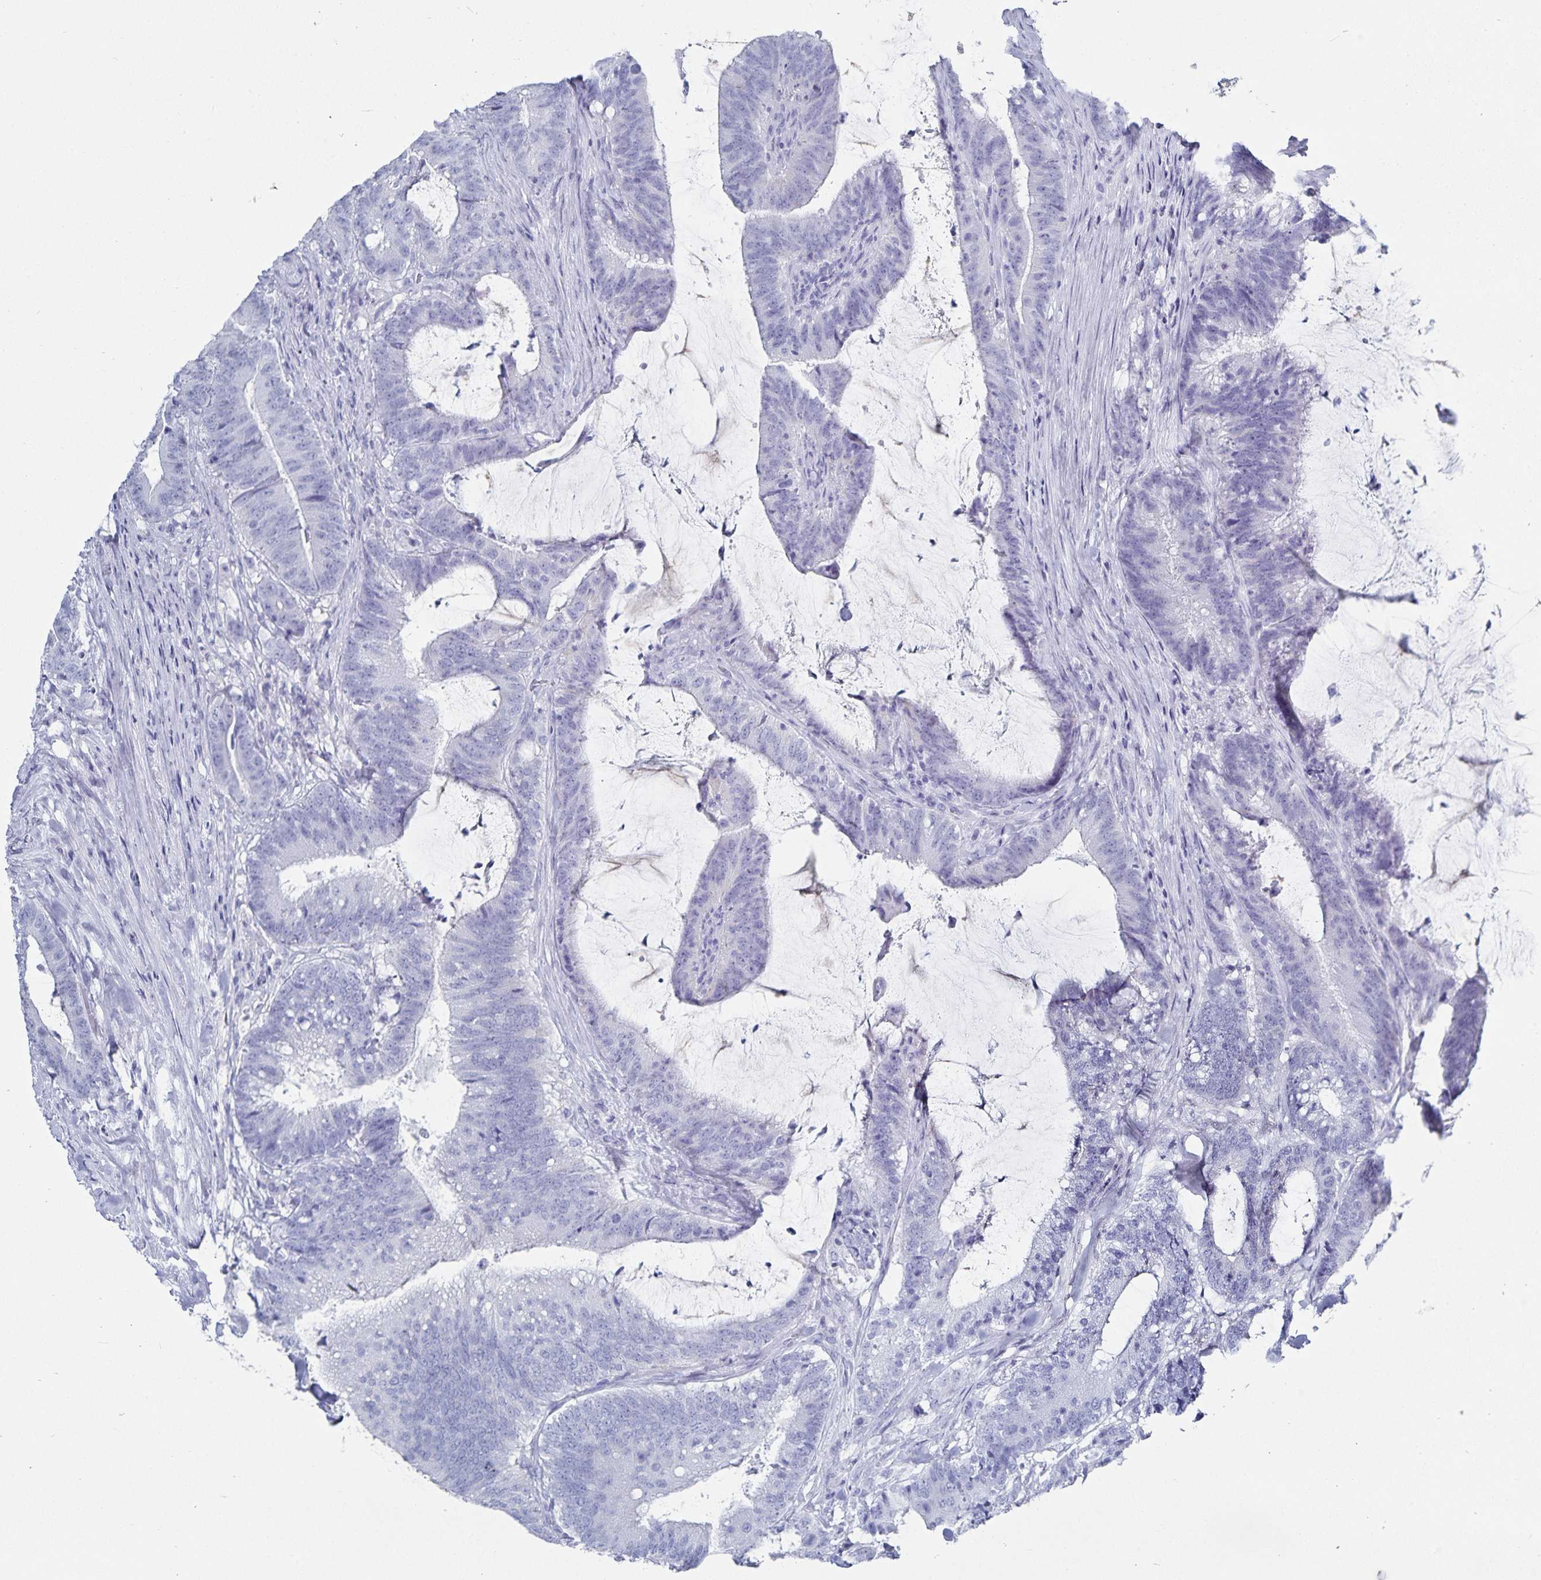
{"staining": {"intensity": "negative", "quantity": "none", "location": "none"}, "tissue": "colorectal cancer", "cell_type": "Tumor cells", "image_type": "cancer", "snomed": [{"axis": "morphology", "description": "Adenocarcinoma, NOS"}, {"axis": "topography", "description": "Colon"}], "caption": "A photomicrograph of human adenocarcinoma (colorectal) is negative for staining in tumor cells.", "gene": "C19orf73", "patient": {"sex": "female", "age": 43}}